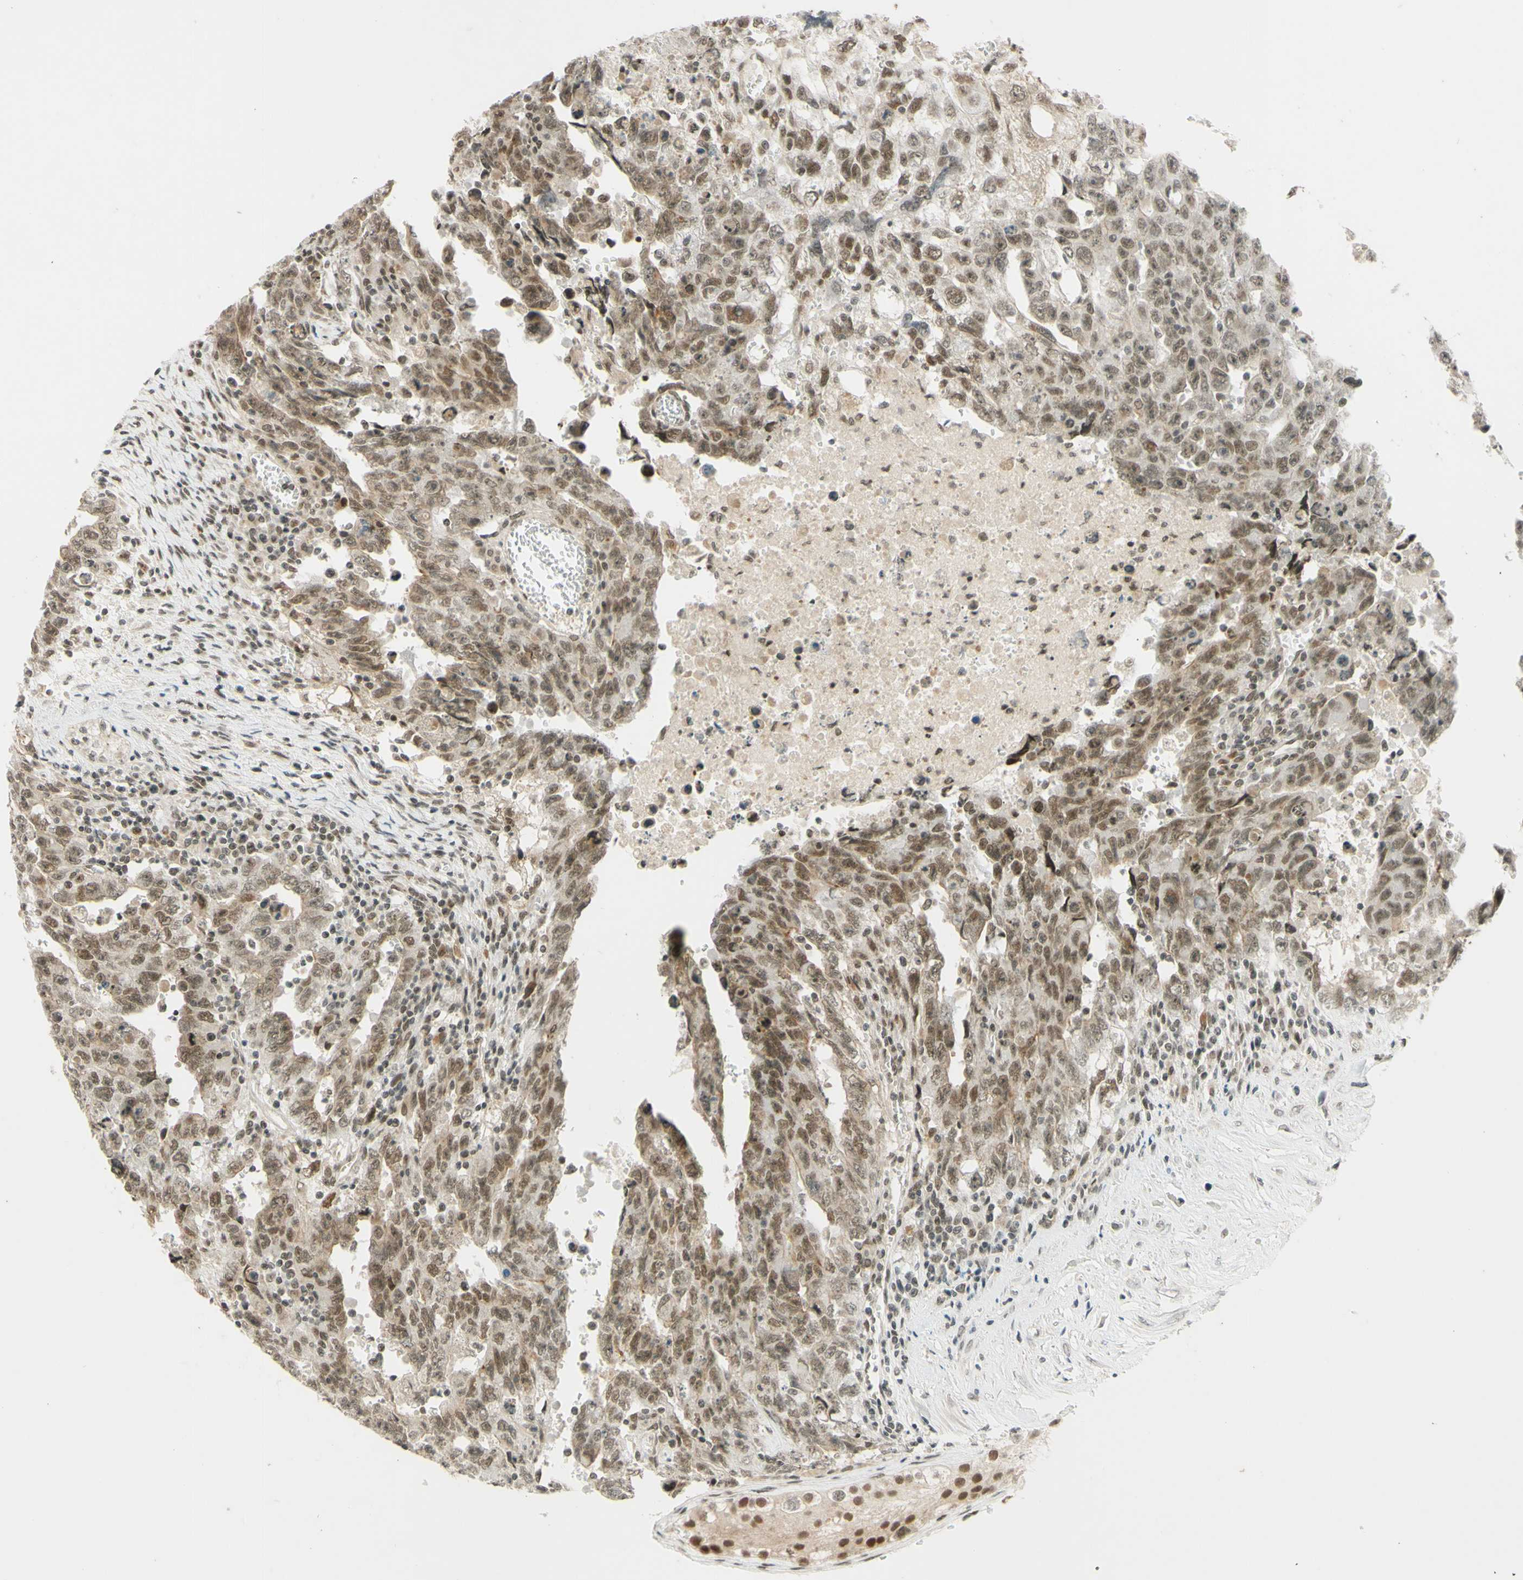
{"staining": {"intensity": "moderate", "quantity": ">75%", "location": "nuclear"}, "tissue": "testis cancer", "cell_type": "Tumor cells", "image_type": "cancer", "snomed": [{"axis": "morphology", "description": "Carcinoma, Embryonal, NOS"}, {"axis": "topography", "description": "Testis"}], "caption": "Tumor cells exhibit medium levels of moderate nuclear expression in approximately >75% of cells in human testis embryonal carcinoma. The staining was performed using DAB to visualize the protein expression in brown, while the nuclei were stained in blue with hematoxylin (Magnification: 20x).", "gene": "SMARCB1", "patient": {"sex": "male", "age": 28}}